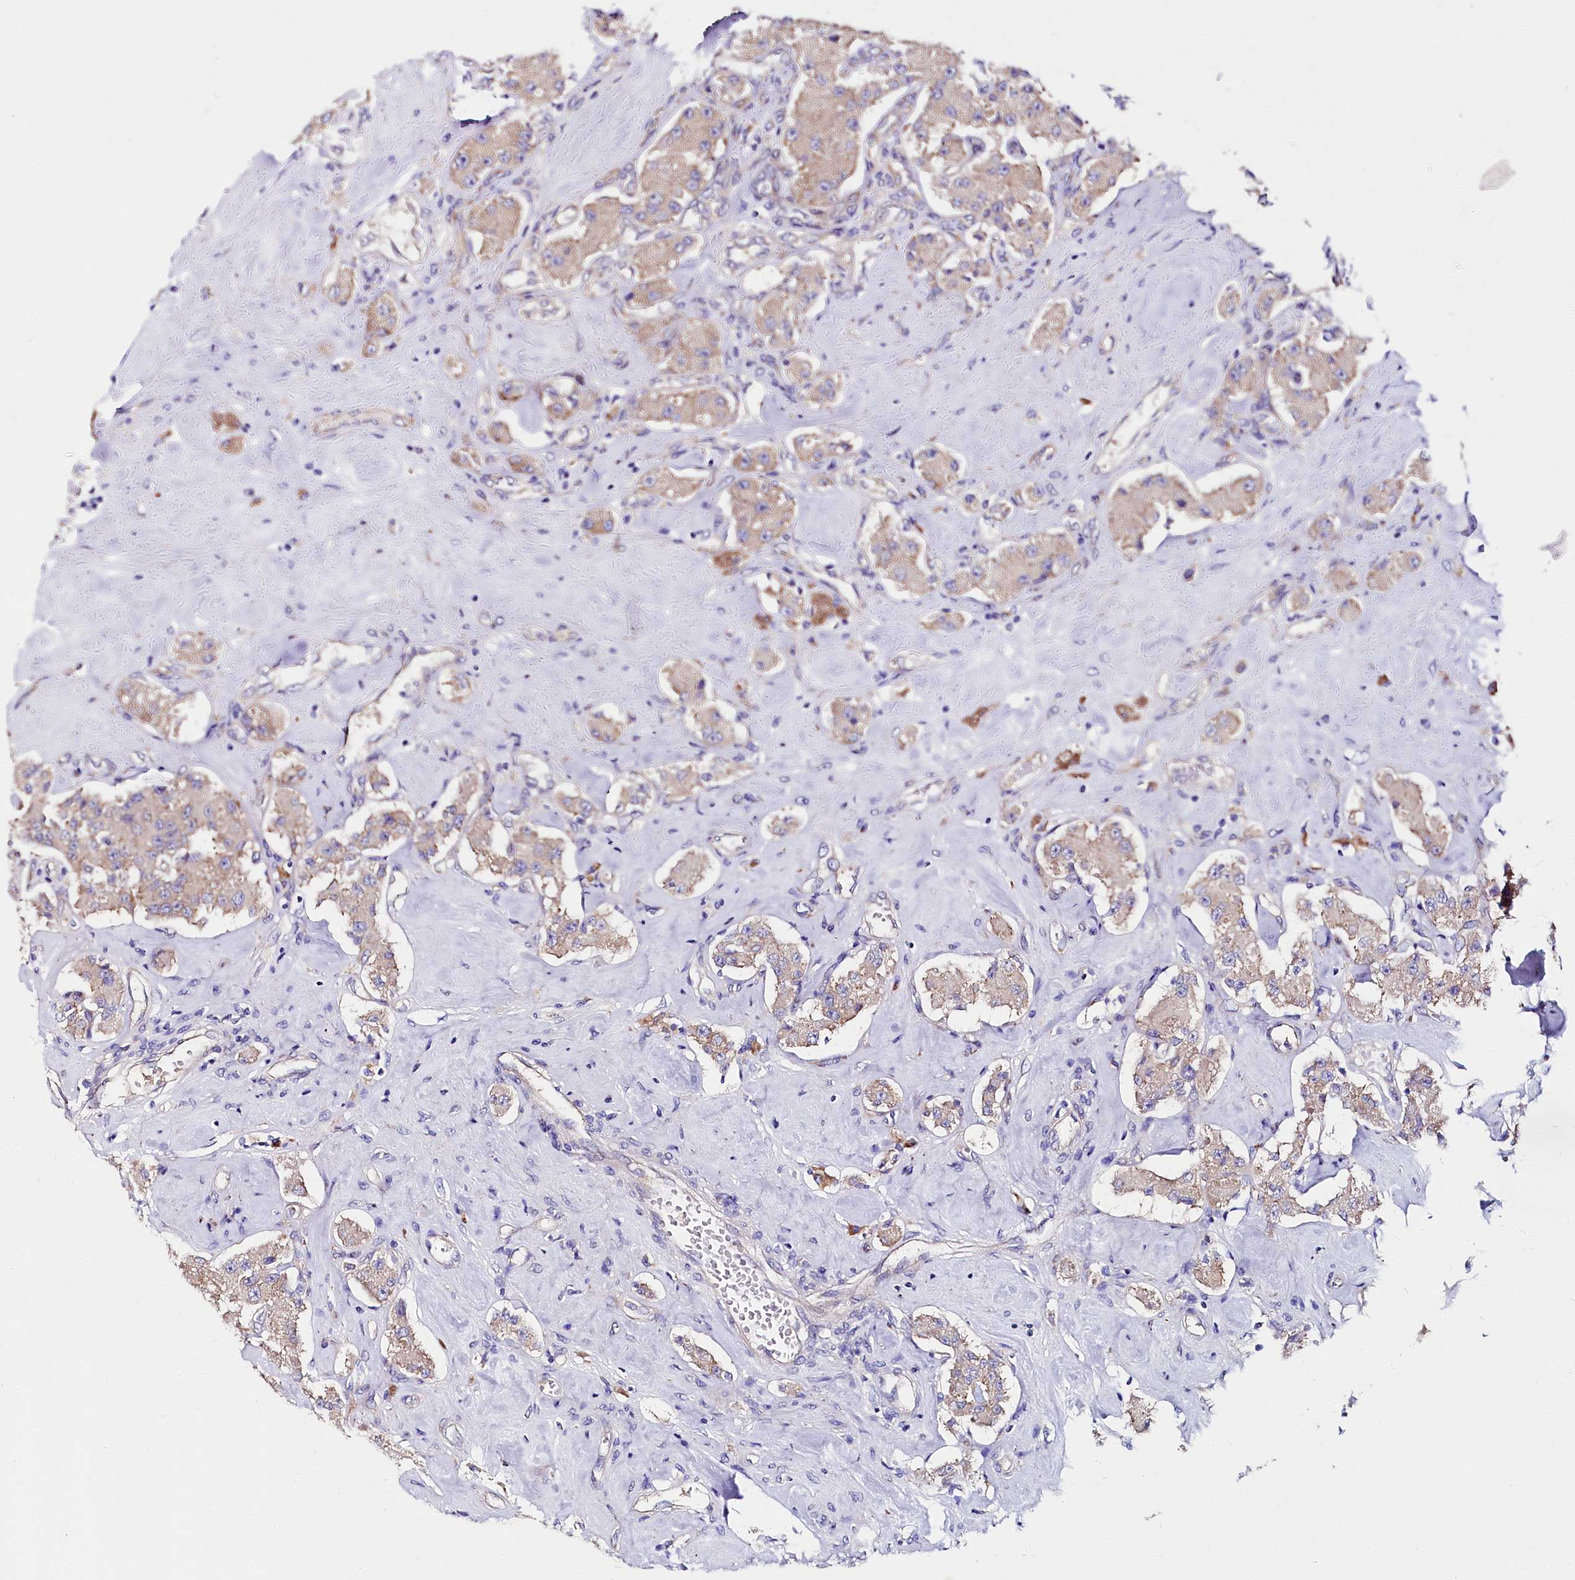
{"staining": {"intensity": "weak", "quantity": ">75%", "location": "cytoplasmic/membranous"}, "tissue": "carcinoid", "cell_type": "Tumor cells", "image_type": "cancer", "snomed": [{"axis": "morphology", "description": "Carcinoid, malignant, NOS"}, {"axis": "topography", "description": "Pancreas"}], "caption": "IHC micrograph of human carcinoid (malignant) stained for a protein (brown), which reveals low levels of weak cytoplasmic/membranous staining in approximately >75% of tumor cells.", "gene": "QARS1", "patient": {"sex": "male", "age": 41}}